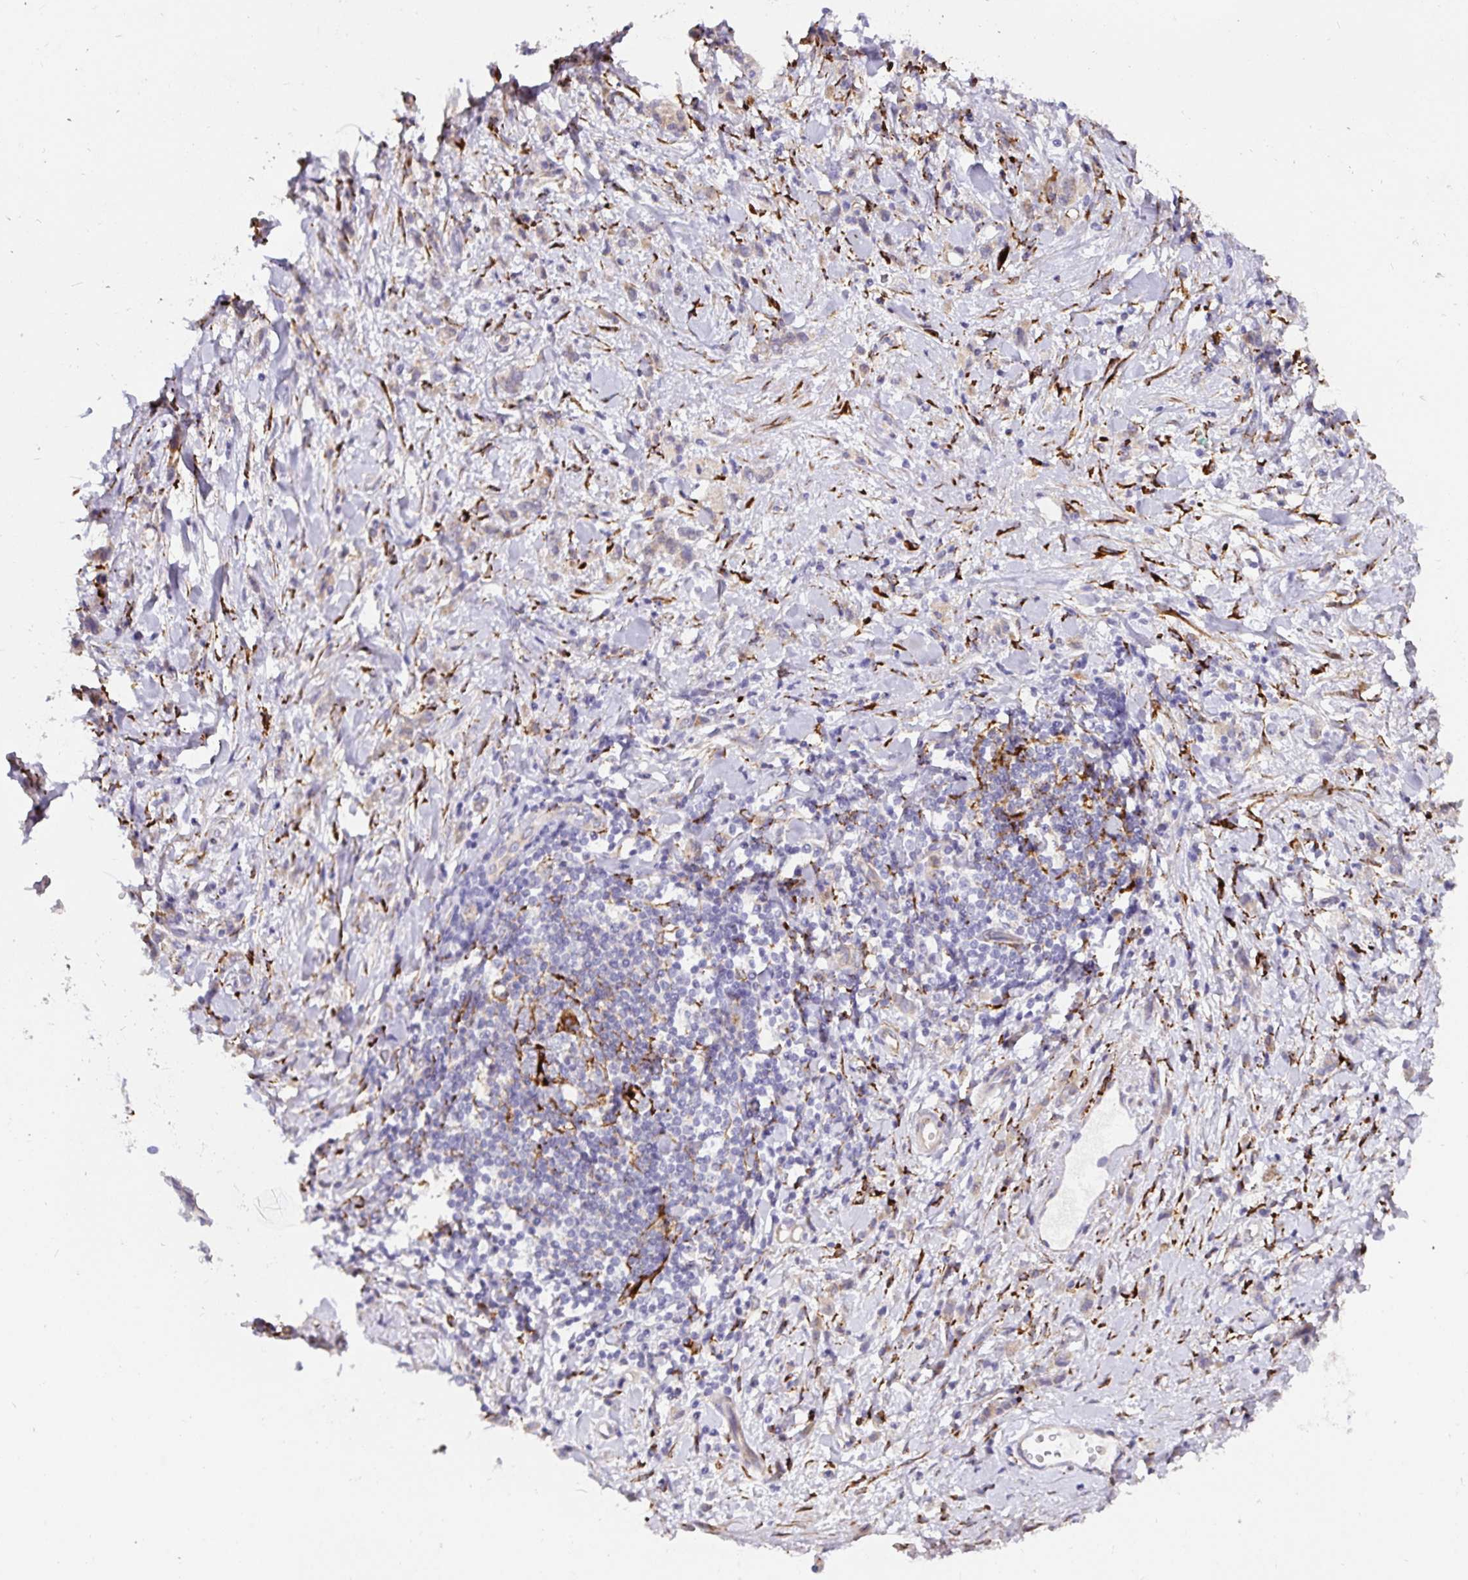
{"staining": {"intensity": "weak", "quantity": ">75%", "location": "cytoplasmic/membranous"}, "tissue": "stomach cancer", "cell_type": "Tumor cells", "image_type": "cancer", "snomed": [{"axis": "morphology", "description": "Adenocarcinoma, NOS"}, {"axis": "topography", "description": "Stomach"}], "caption": "This photomicrograph displays immunohistochemistry staining of adenocarcinoma (stomach), with low weak cytoplasmic/membranous staining in about >75% of tumor cells.", "gene": "P4HA2", "patient": {"sex": "male", "age": 77}}